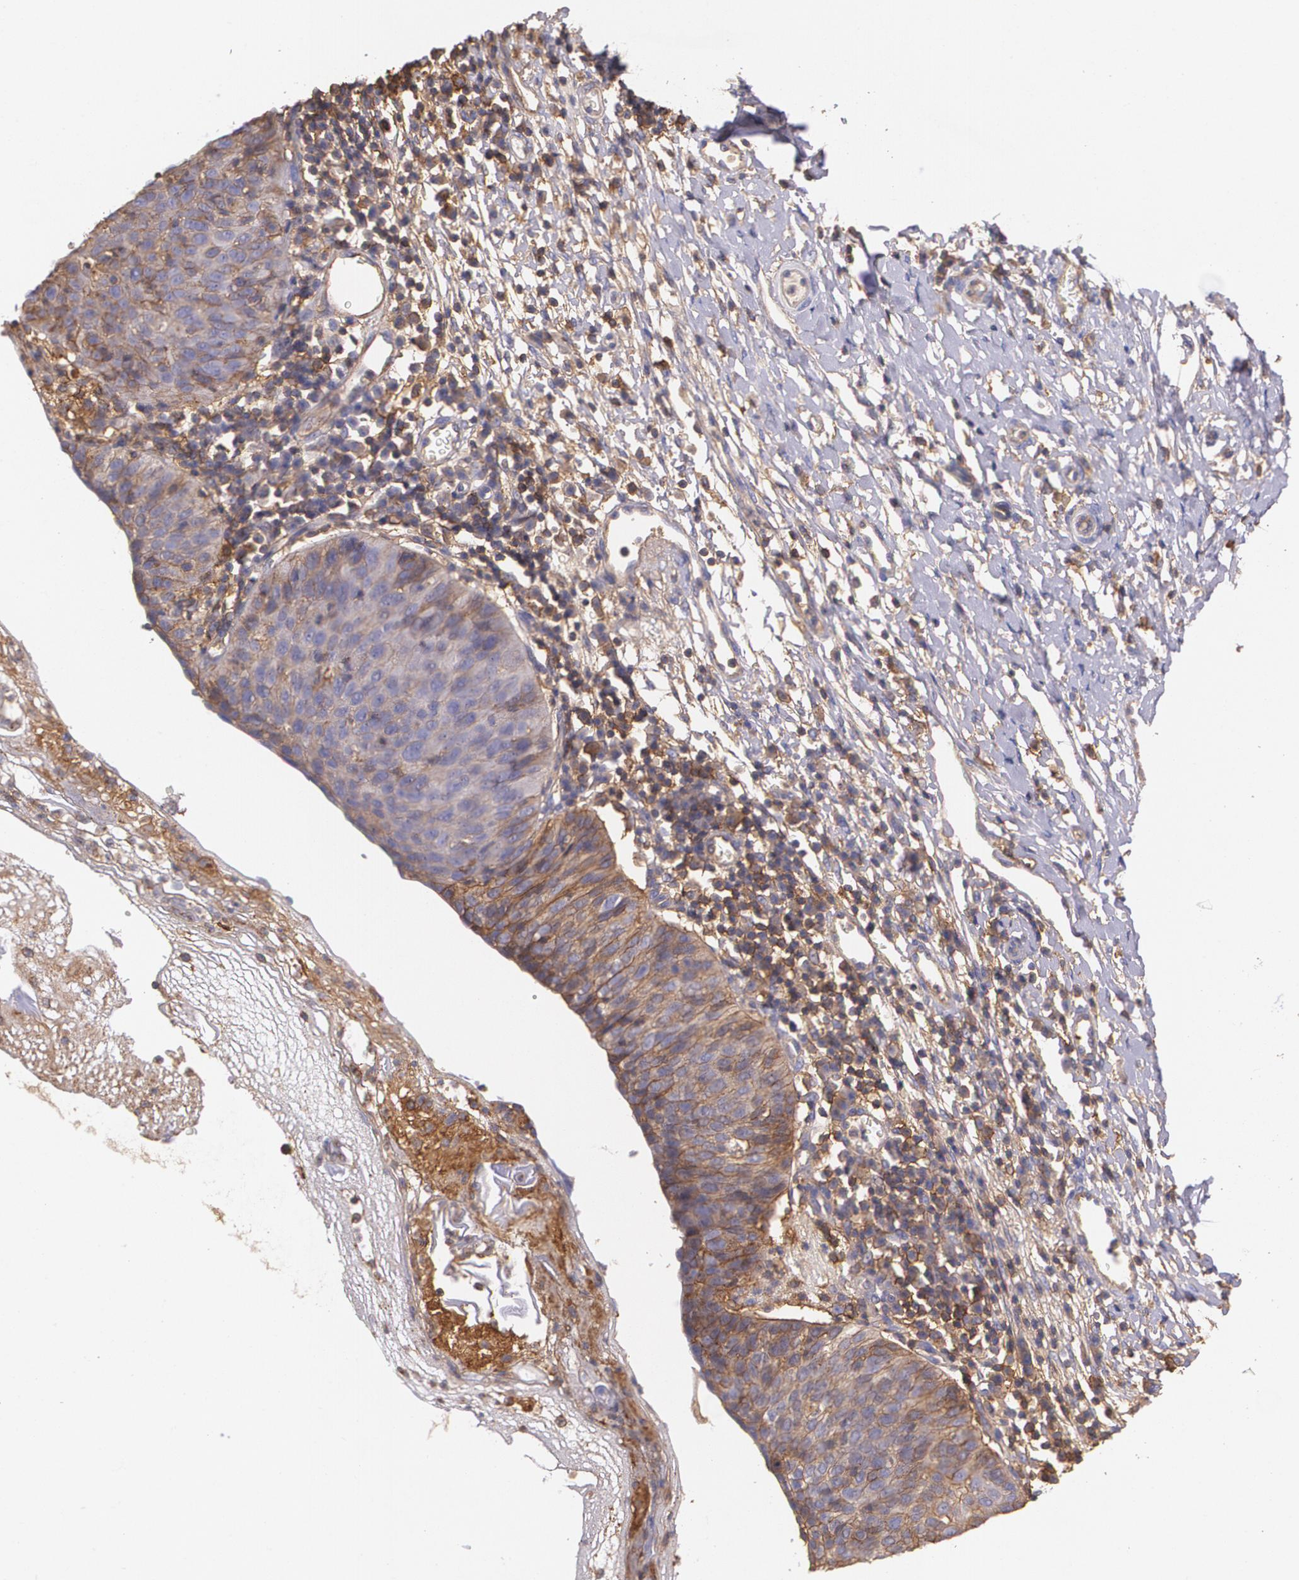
{"staining": {"intensity": "weak", "quantity": ">75%", "location": "cytoplasmic/membranous"}, "tissue": "cervical cancer", "cell_type": "Tumor cells", "image_type": "cancer", "snomed": [{"axis": "morphology", "description": "Normal tissue, NOS"}, {"axis": "morphology", "description": "Squamous cell carcinoma, NOS"}, {"axis": "topography", "description": "Cervix"}], "caption": "There is low levels of weak cytoplasmic/membranous positivity in tumor cells of cervical cancer, as demonstrated by immunohistochemical staining (brown color).", "gene": "B2M", "patient": {"sex": "female", "age": 39}}